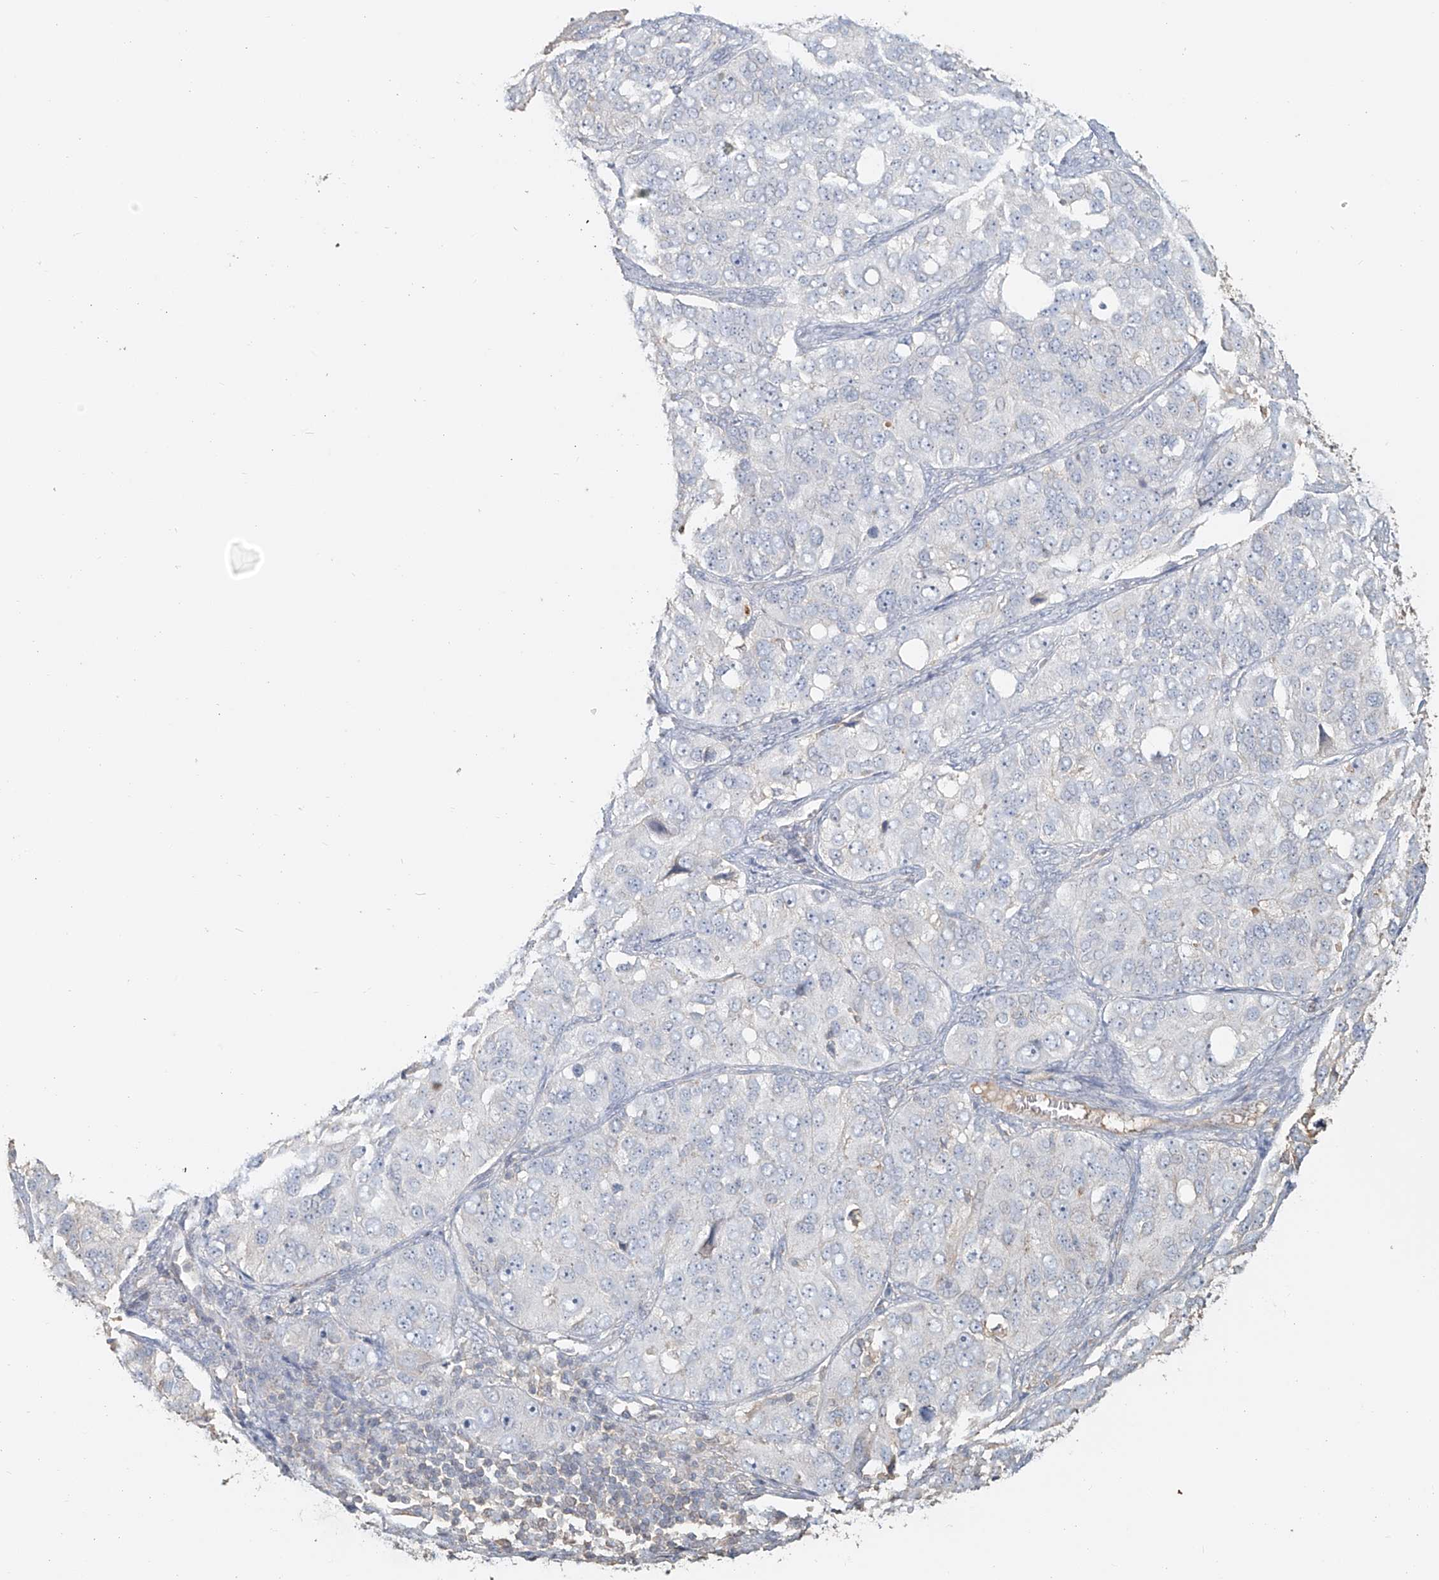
{"staining": {"intensity": "negative", "quantity": "none", "location": "none"}, "tissue": "ovarian cancer", "cell_type": "Tumor cells", "image_type": "cancer", "snomed": [{"axis": "morphology", "description": "Carcinoma, endometroid"}, {"axis": "topography", "description": "Ovary"}], "caption": "A photomicrograph of human ovarian cancer (endometroid carcinoma) is negative for staining in tumor cells. Brightfield microscopy of immunohistochemistry stained with DAB (brown) and hematoxylin (blue), captured at high magnification.", "gene": "NPHS1", "patient": {"sex": "female", "age": 51}}